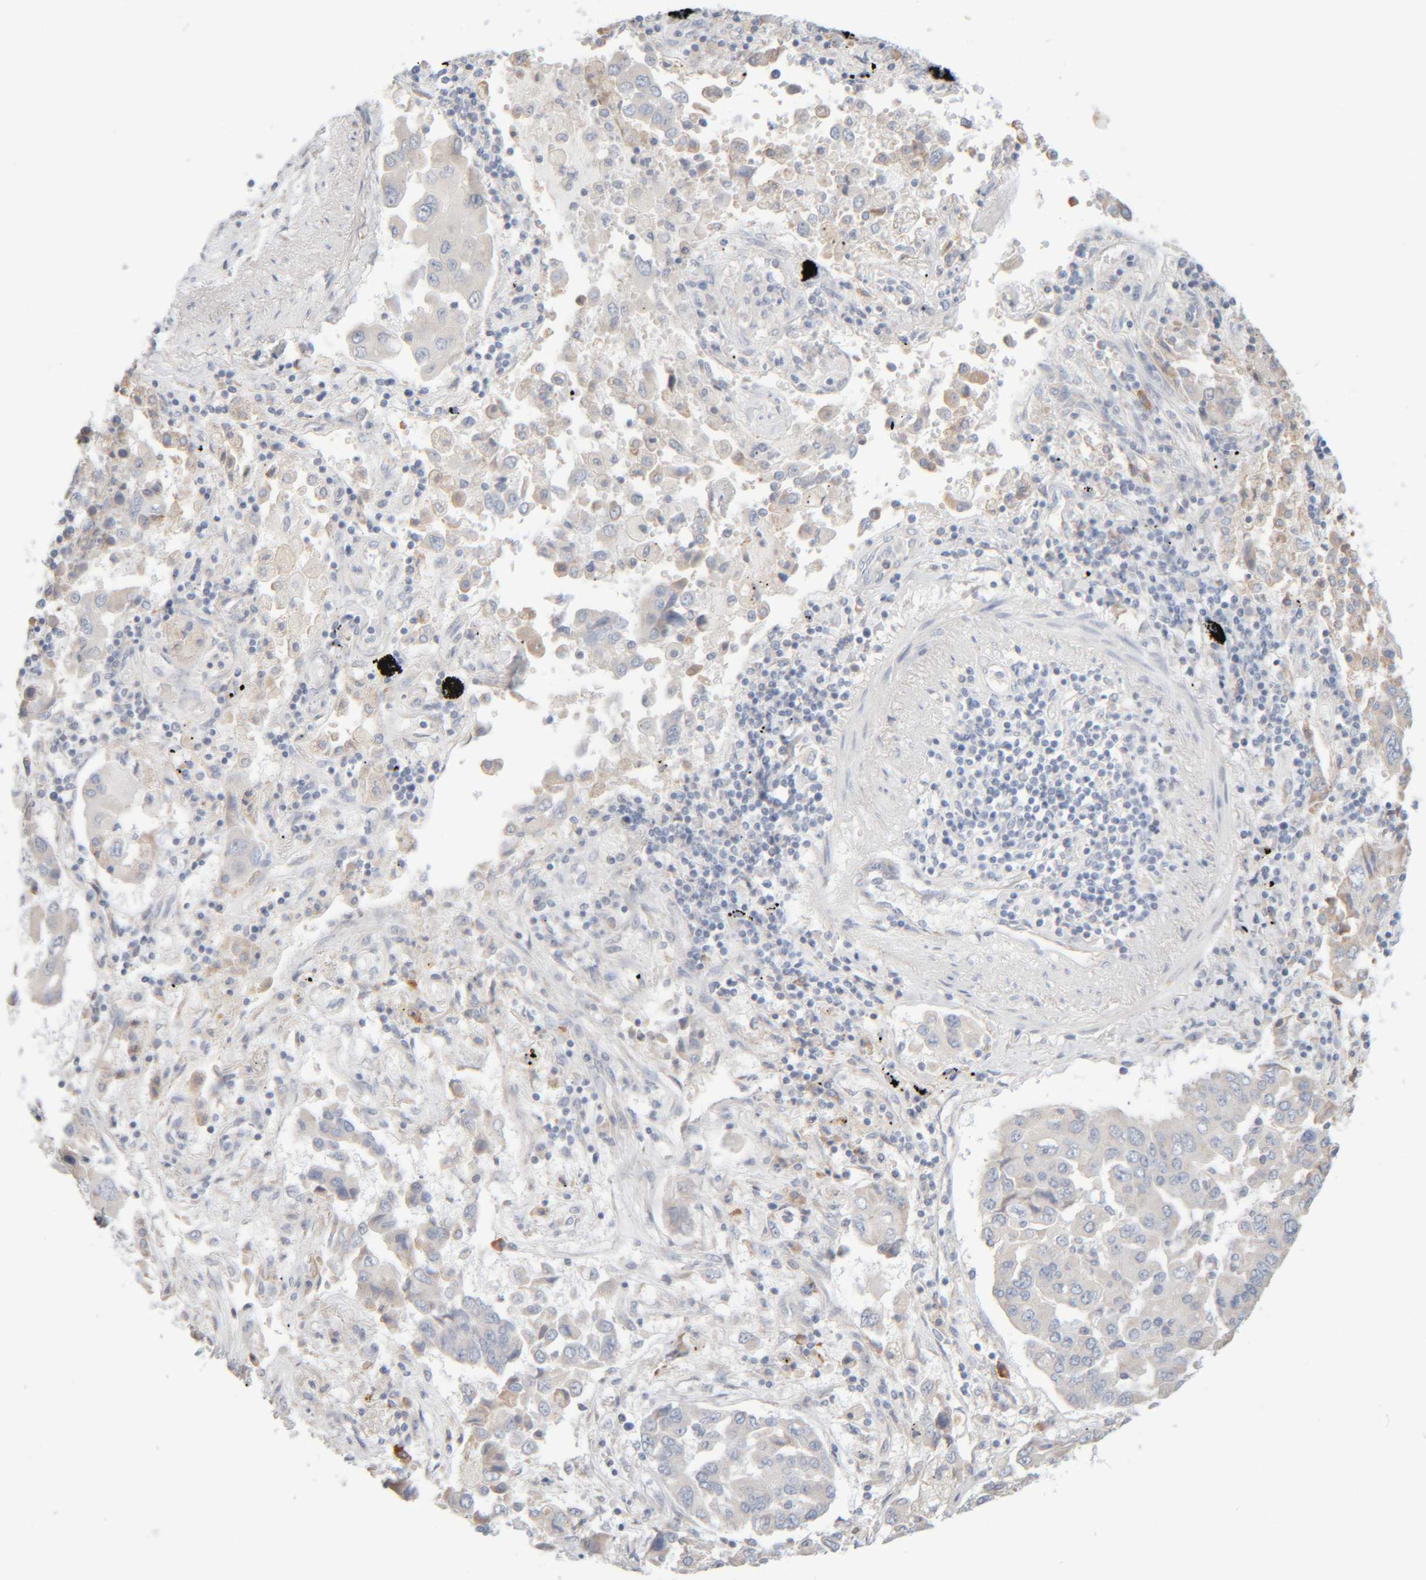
{"staining": {"intensity": "negative", "quantity": "none", "location": "none"}, "tissue": "lung cancer", "cell_type": "Tumor cells", "image_type": "cancer", "snomed": [{"axis": "morphology", "description": "Adenocarcinoma, NOS"}, {"axis": "topography", "description": "Lung"}], "caption": "Protein analysis of lung cancer (adenocarcinoma) exhibits no significant positivity in tumor cells.", "gene": "RIDA", "patient": {"sex": "female", "age": 65}}